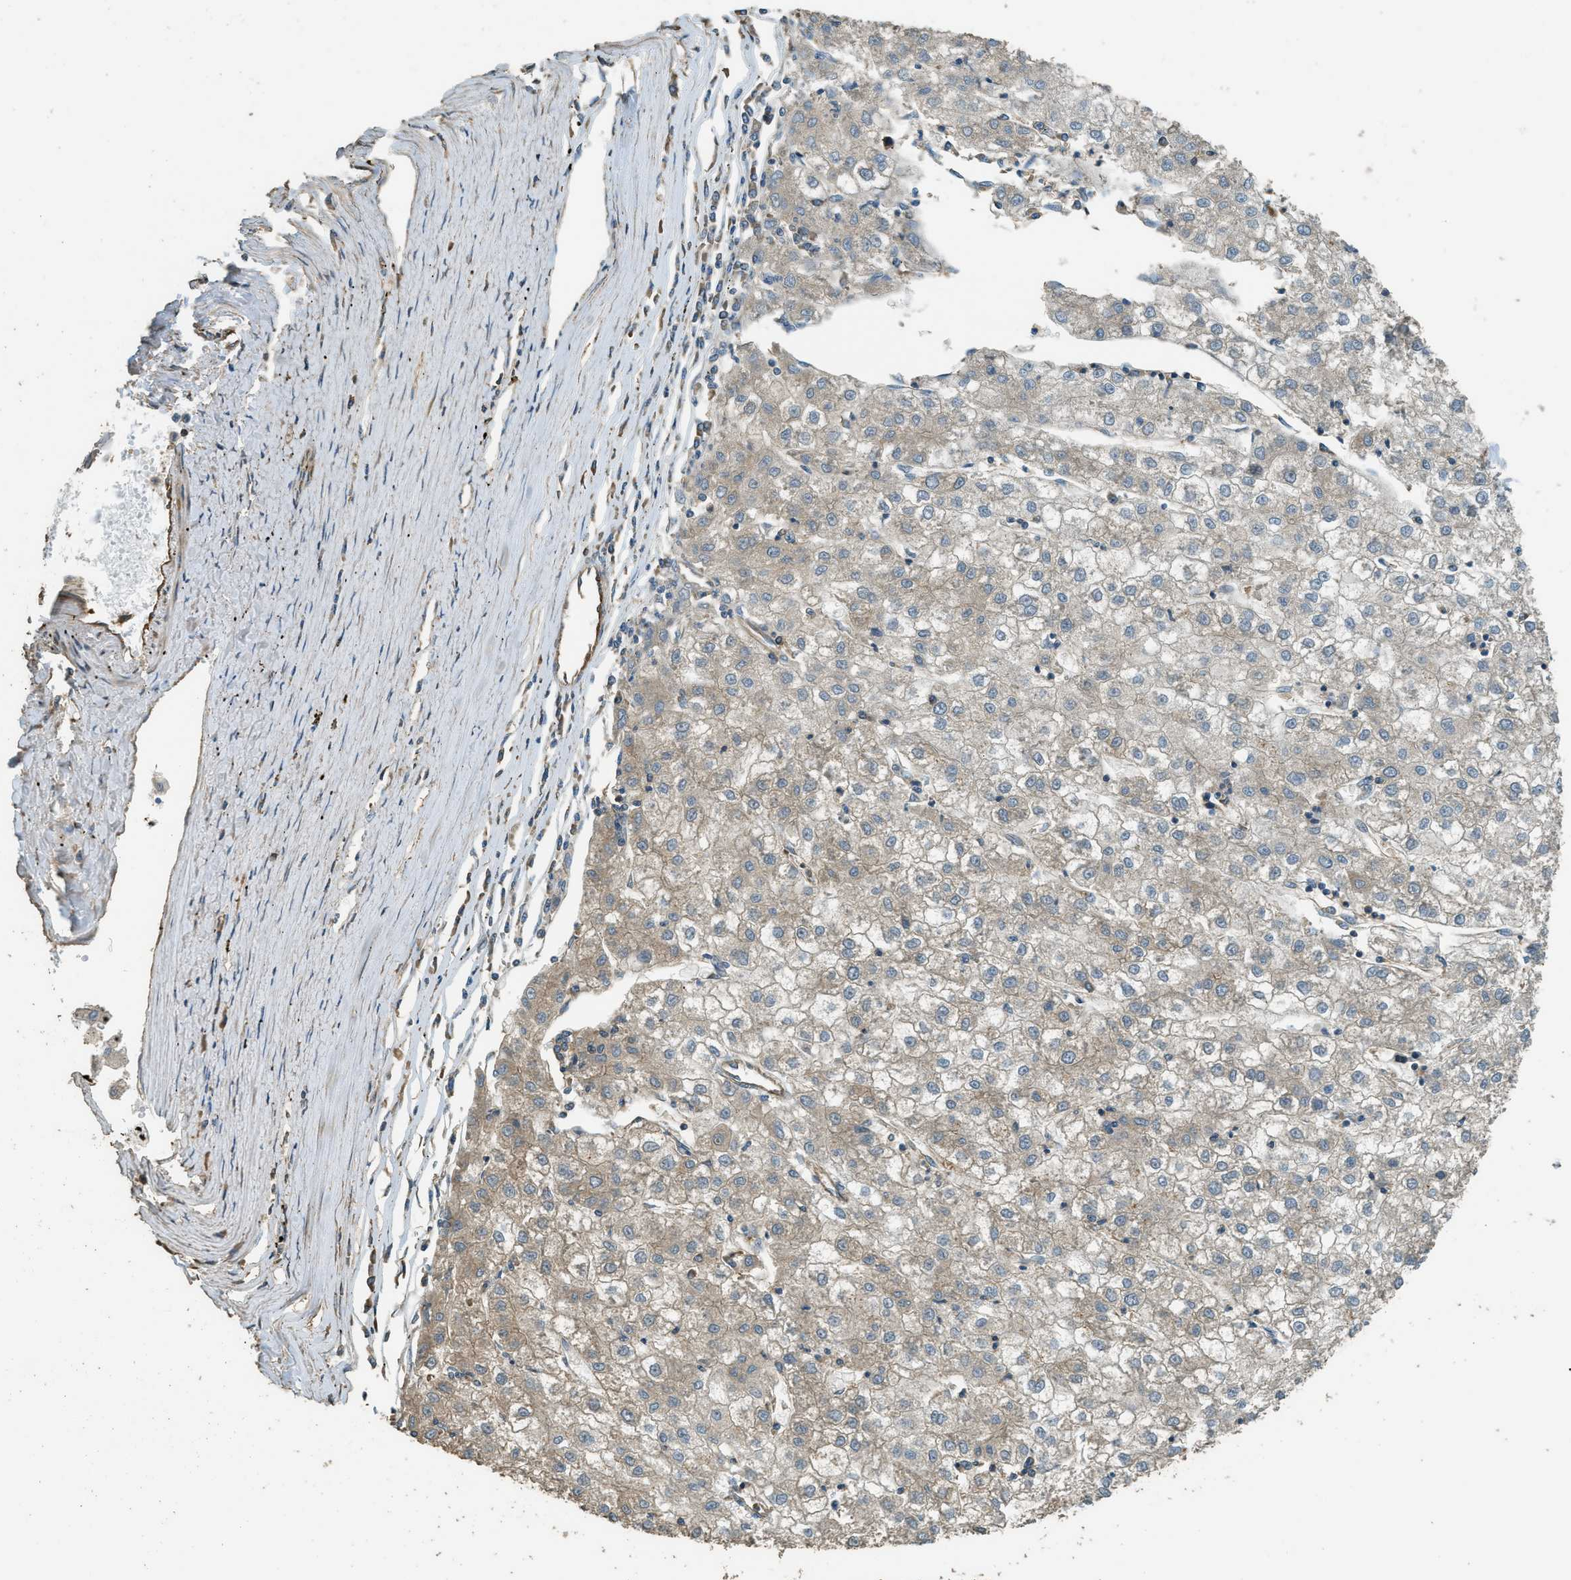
{"staining": {"intensity": "weak", "quantity": "<25%", "location": "cytoplasmic/membranous"}, "tissue": "liver cancer", "cell_type": "Tumor cells", "image_type": "cancer", "snomed": [{"axis": "morphology", "description": "Carcinoma, Hepatocellular, NOS"}, {"axis": "topography", "description": "Liver"}], "caption": "Immunohistochemistry (IHC) photomicrograph of liver hepatocellular carcinoma stained for a protein (brown), which displays no staining in tumor cells.", "gene": "MARS1", "patient": {"sex": "male", "age": 72}}